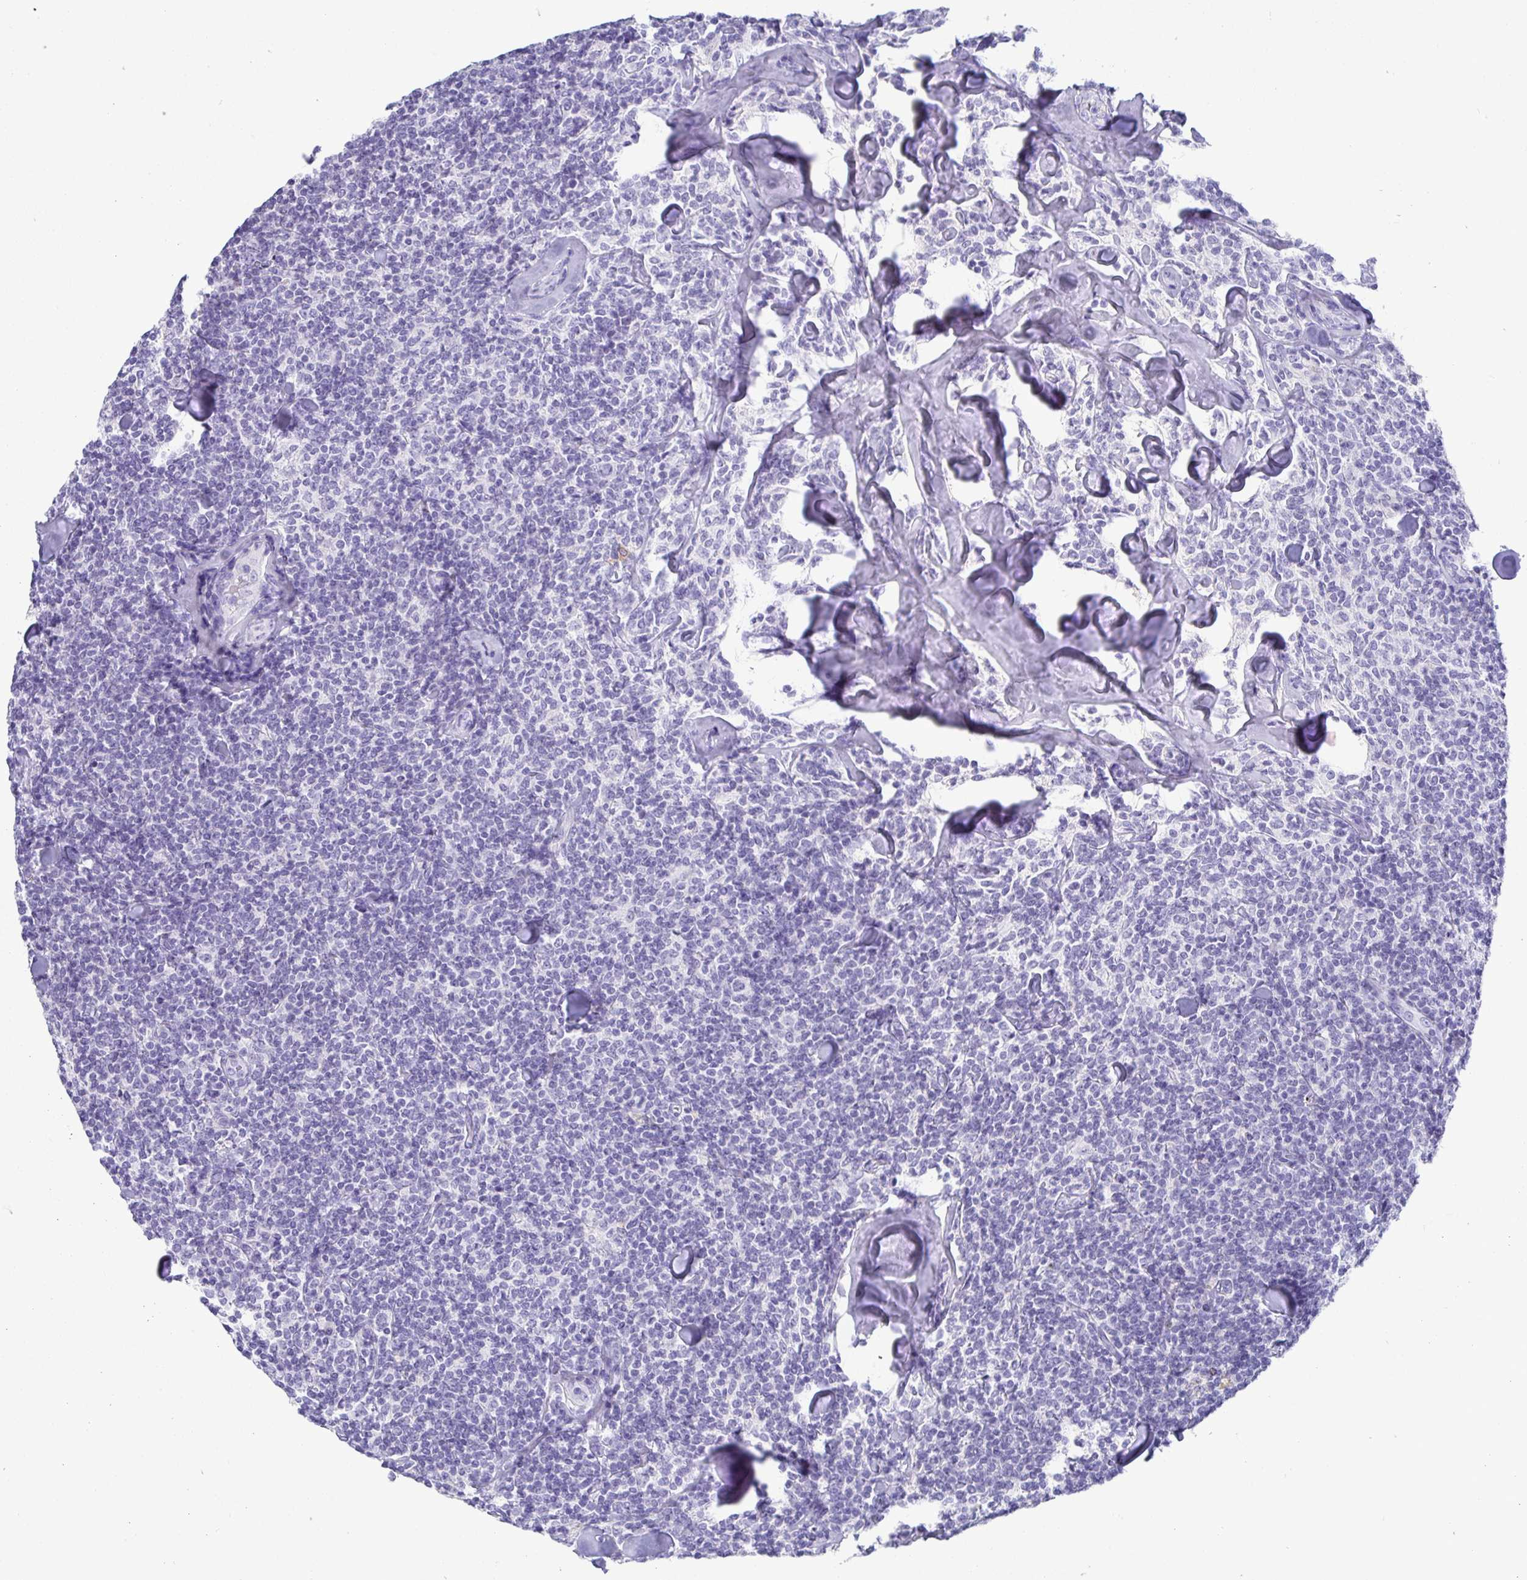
{"staining": {"intensity": "negative", "quantity": "none", "location": "none"}, "tissue": "lymphoma", "cell_type": "Tumor cells", "image_type": "cancer", "snomed": [{"axis": "morphology", "description": "Malignant lymphoma, non-Hodgkin's type, Low grade"}, {"axis": "topography", "description": "Lymph node"}], "caption": "This is a image of immunohistochemistry staining of malignant lymphoma, non-Hodgkin's type (low-grade), which shows no staining in tumor cells.", "gene": "TMEM241", "patient": {"sex": "female", "age": 56}}